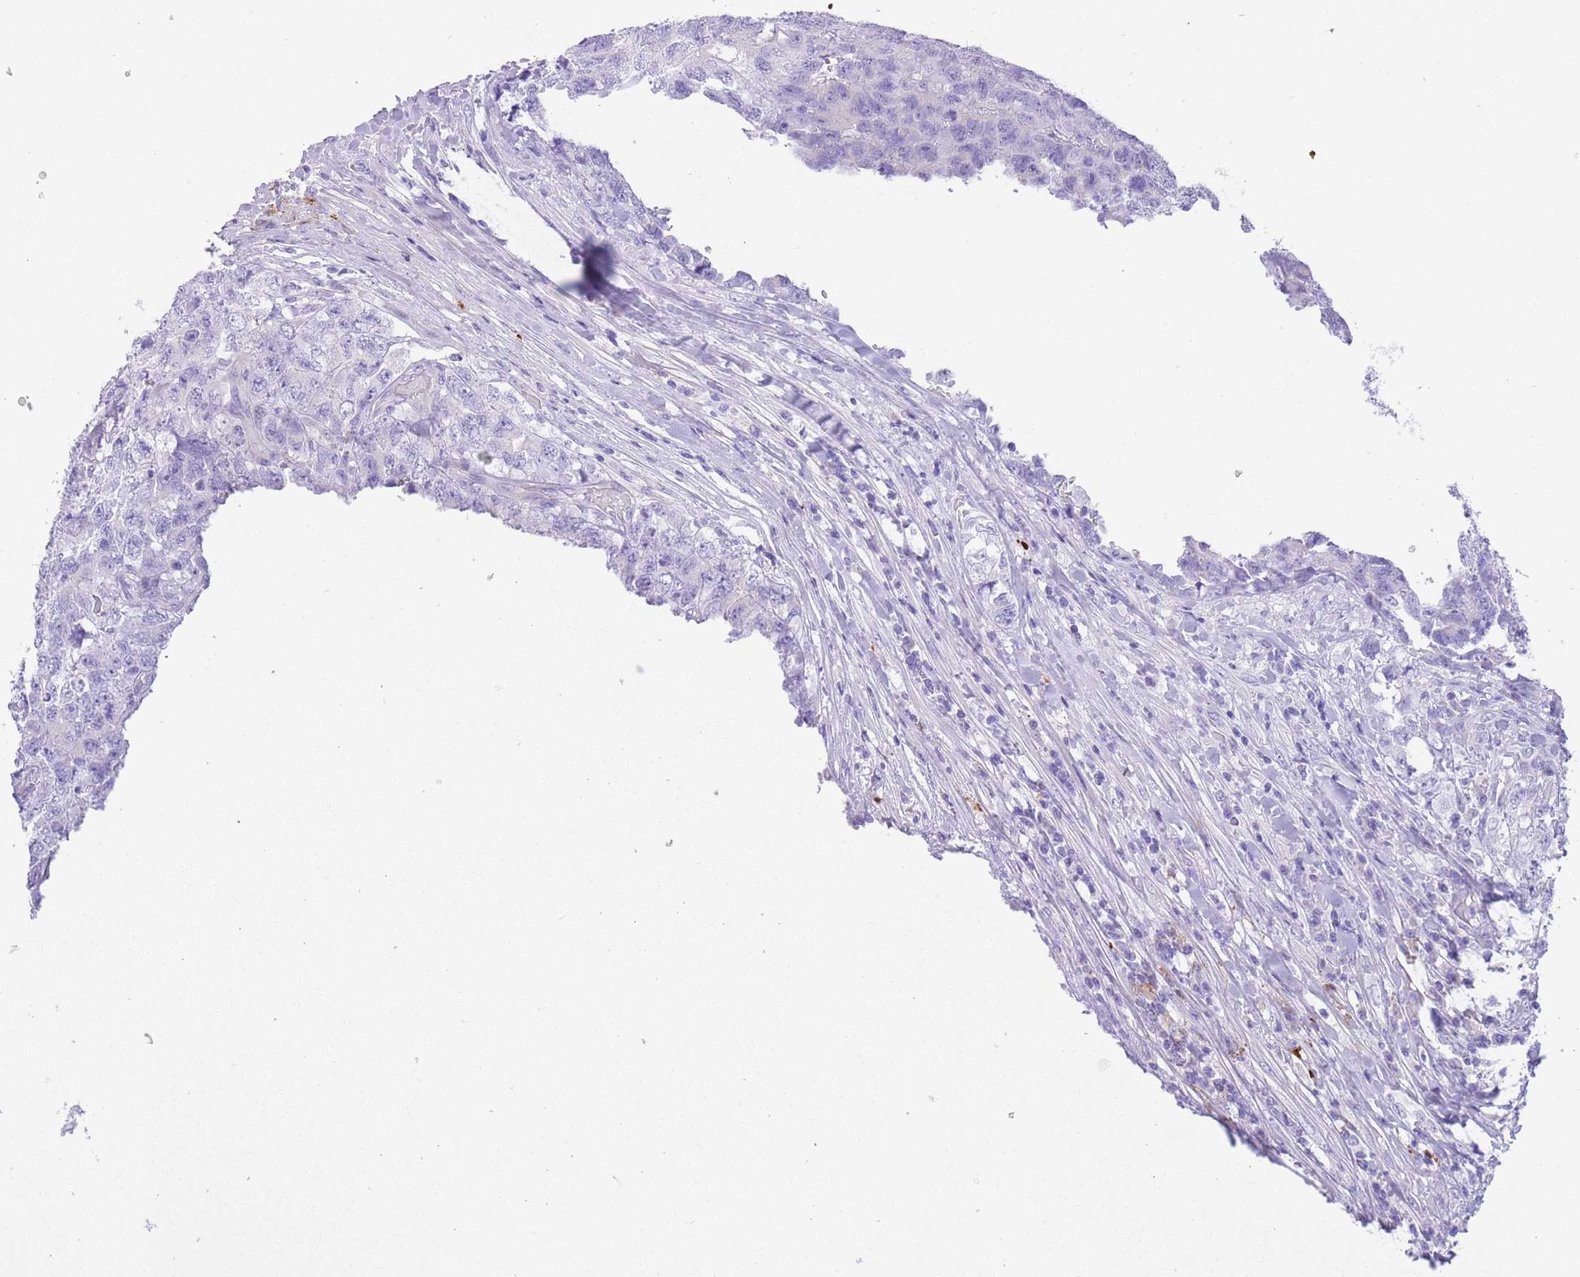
{"staining": {"intensity": "negative", "quantity": "none", "location": "none"}, "tissue": "testis cancer", "cell_type": "Tumor cells", "image_type": "cancer", "snomed": [{"axis": "morphology", "description": "Carcinoma, Embryonal, NOS"}, {"axis": "topography", "description": "Testis"}], "caption": "Immunohistochemistry histopathology image of testis embryonal carcinoma stained for a protein (brown), which demonstrates no expression in tumor cells.", "gene": "QTRT1", "patient": {"sex": "male", "age": 31}}